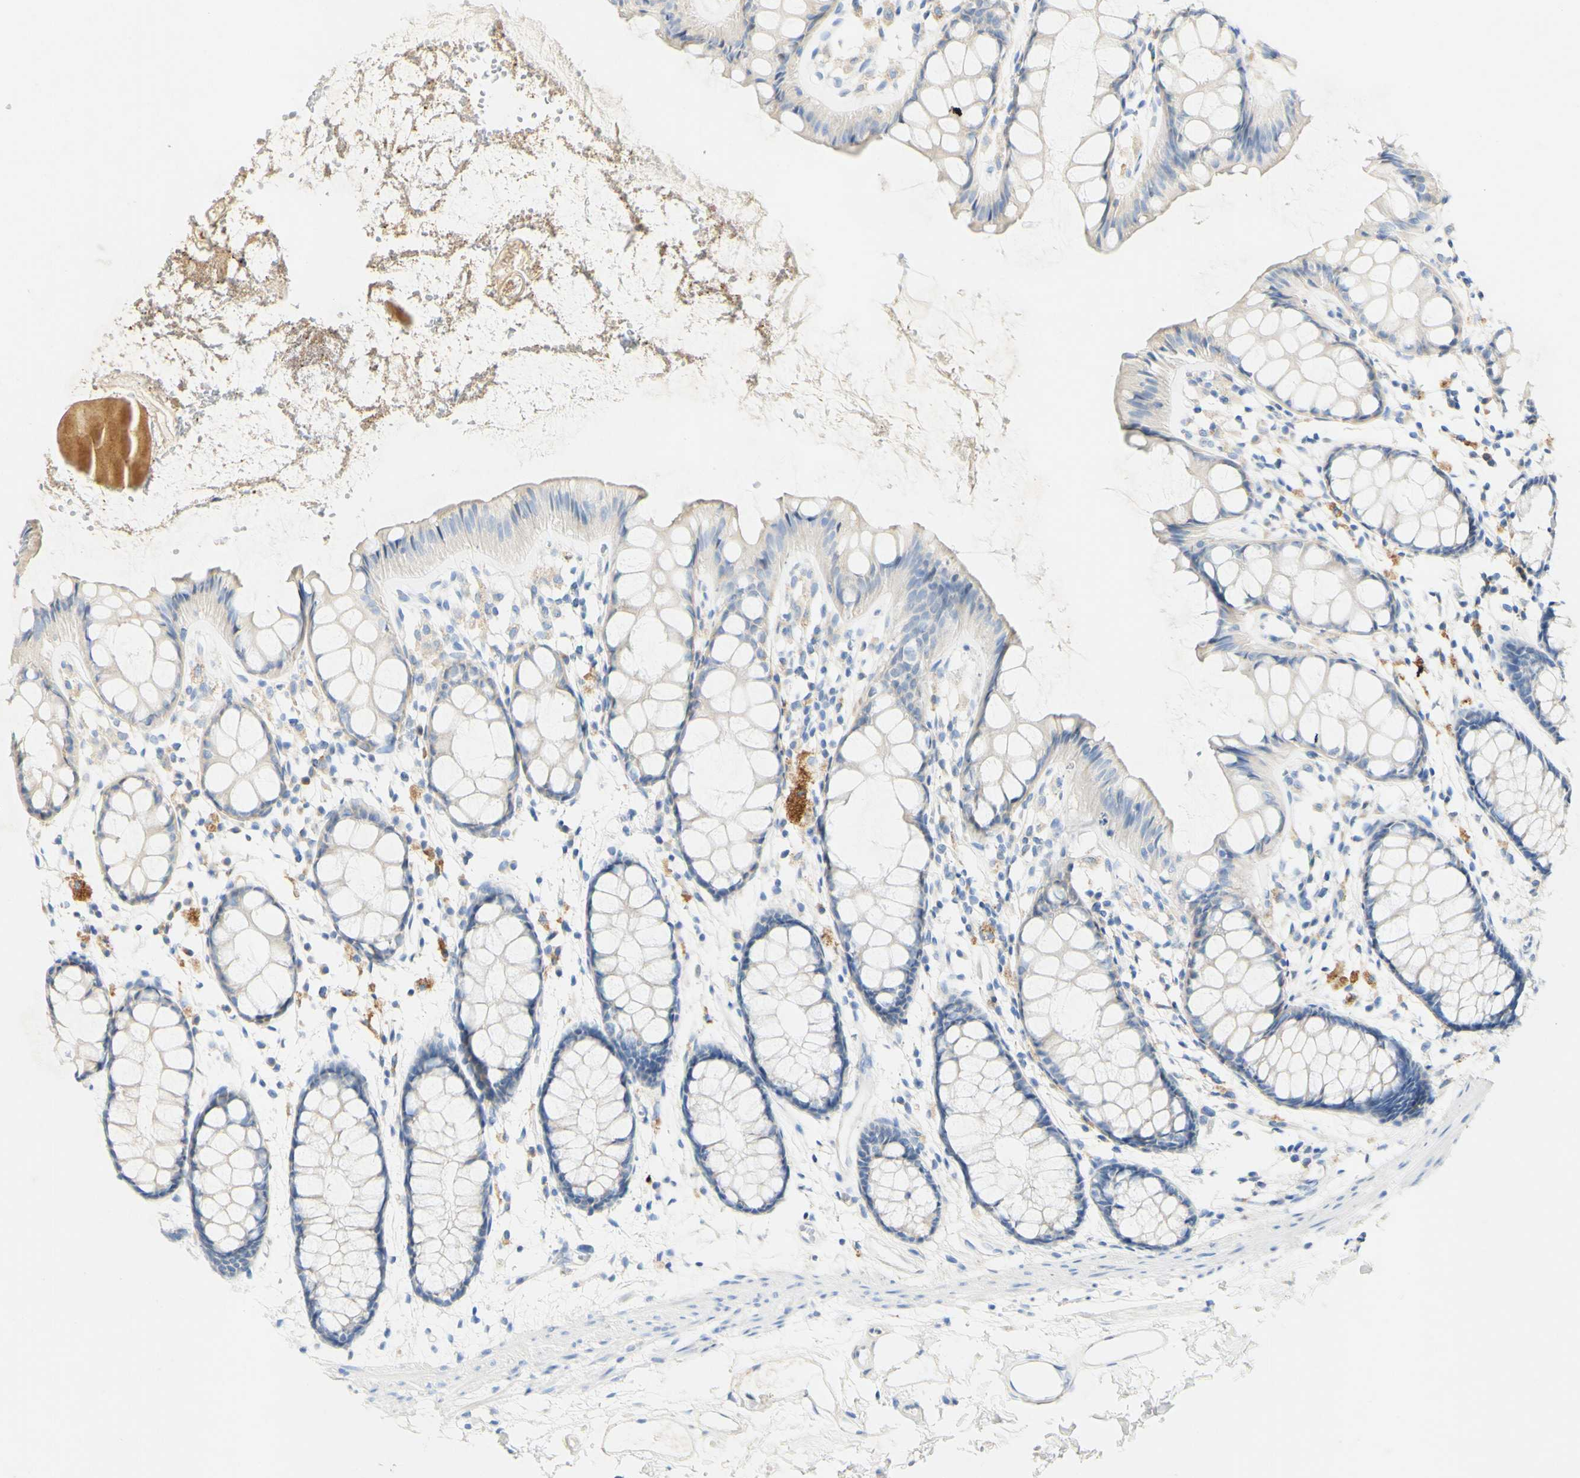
{"staining": {"intensity": "weak", "quantity": "25%-75%", "location": "cytoplasmic/membranous"}, "tissue": "rectum", "cell_type": "Glandular cells", "image_type": "normal", "snomed": [{"axis": "morphology", "description": "Normal tissue, NOS"}, {"axis": "topography", "description": "Rectum"}], "caption": "The photomicrograph exhibits immunohistochemical staining of unremarkable rectum. There is weak cytoplasmic/membranous staining is appreciated in about 25%-75% of glandular cells. Nuclei are stained in blue.", "gene": "FGF4", "patient": {"sex": "female", "age": 66}}